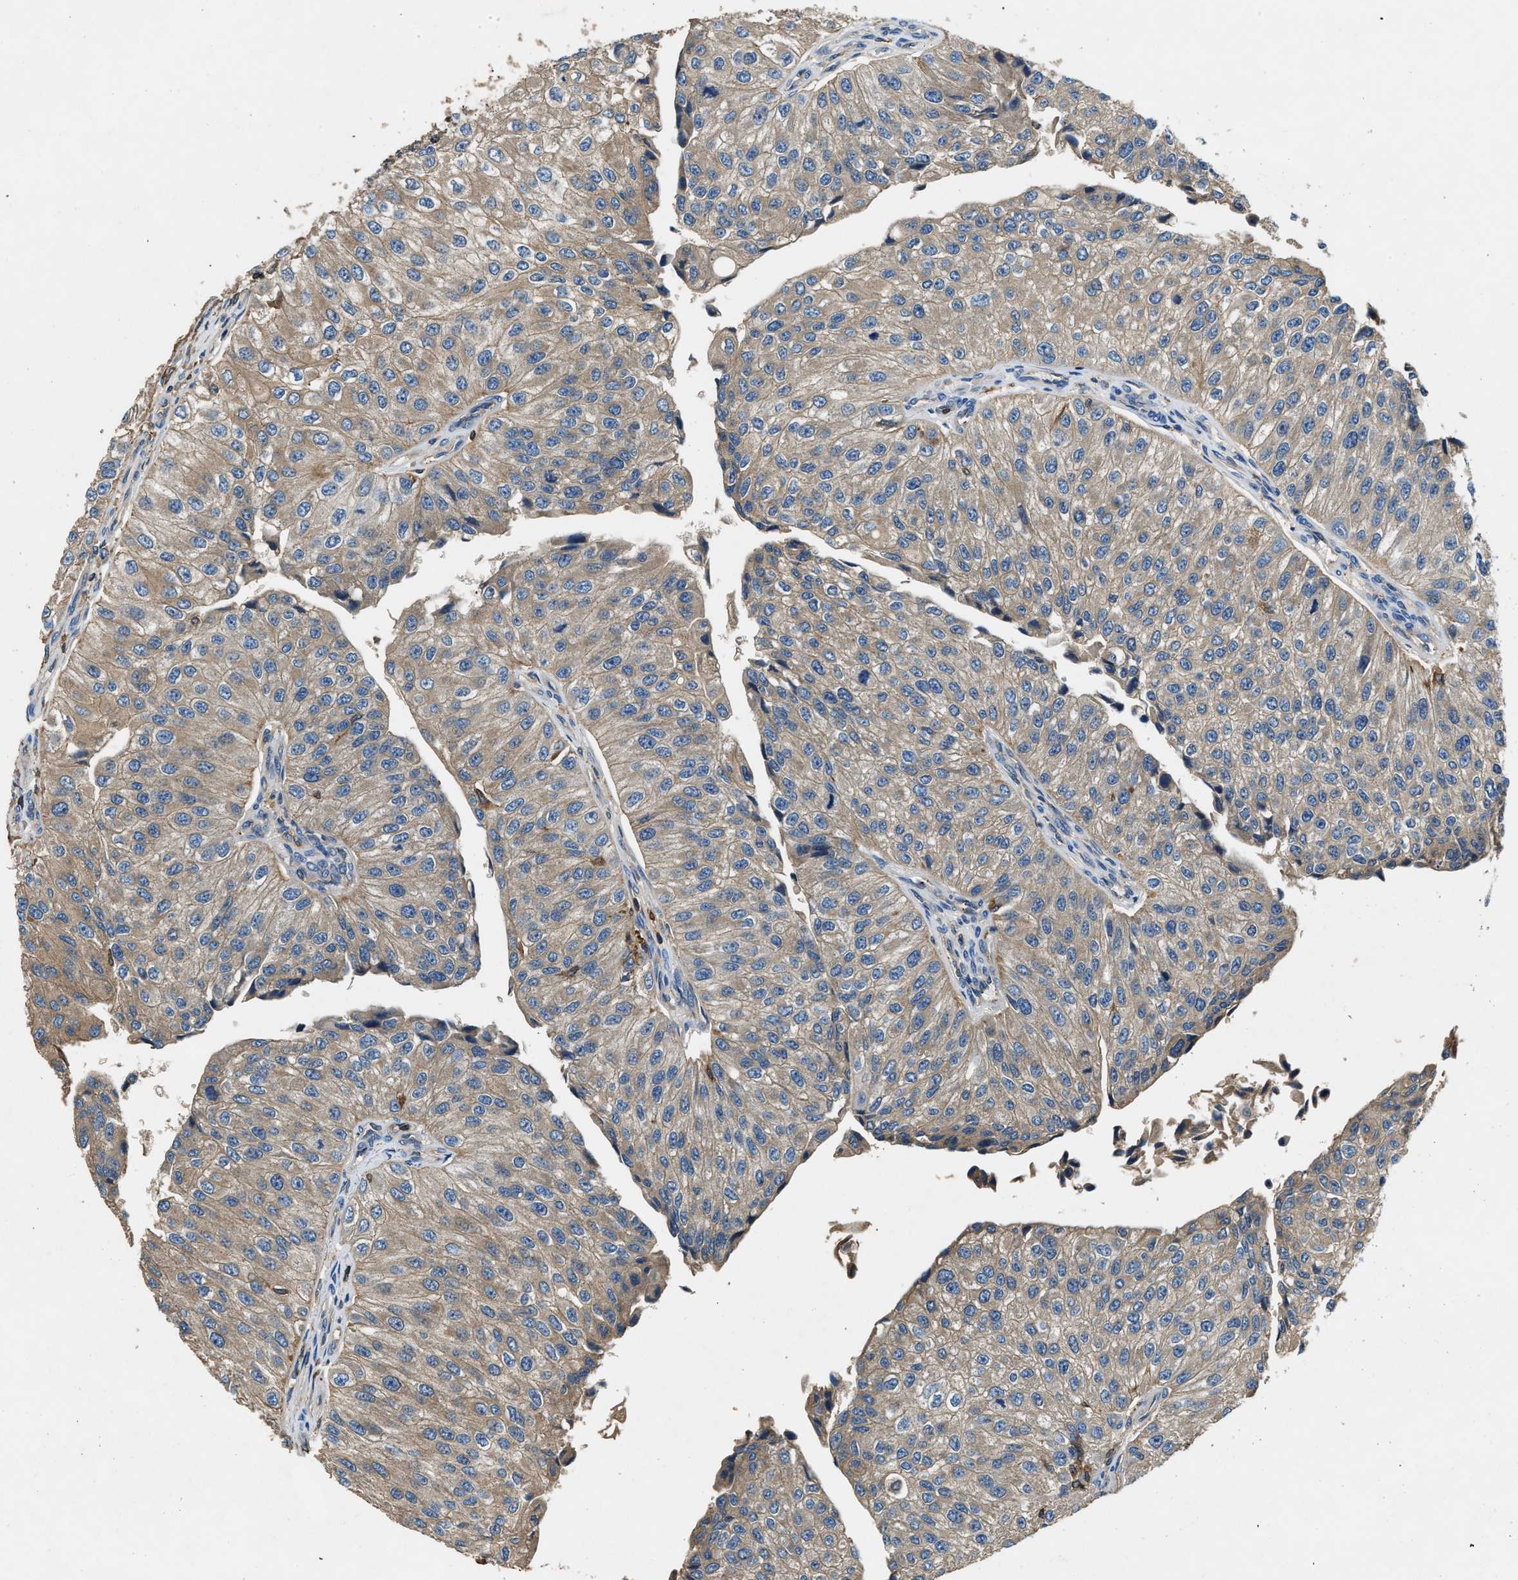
{"staining": {"intensity": "weak", "quantity": ">75%", "location": "cytoplasmic/membranous"}, "tissue": "urothelial cancer", "cell_type": "Tumor cells", "image_type": "cancer", "snomed": [{"axis": "morphology", "description": "Urothelial carcinoma, High grade"}, {"axis": "topography", "description": "Kidney"}, {"axis": "topography", "description": "Urinary bladder"}], "caption": "DAB (3,3'-diaminobenzidine) immunohistochemical staining of high-grade urothelial carcinoma displays weak cytoplasmic/membranous protein staining in about >75% of tumor cells.", "gene": "BLOC1S1", "patient": {"sex": "male", "age": 77}}